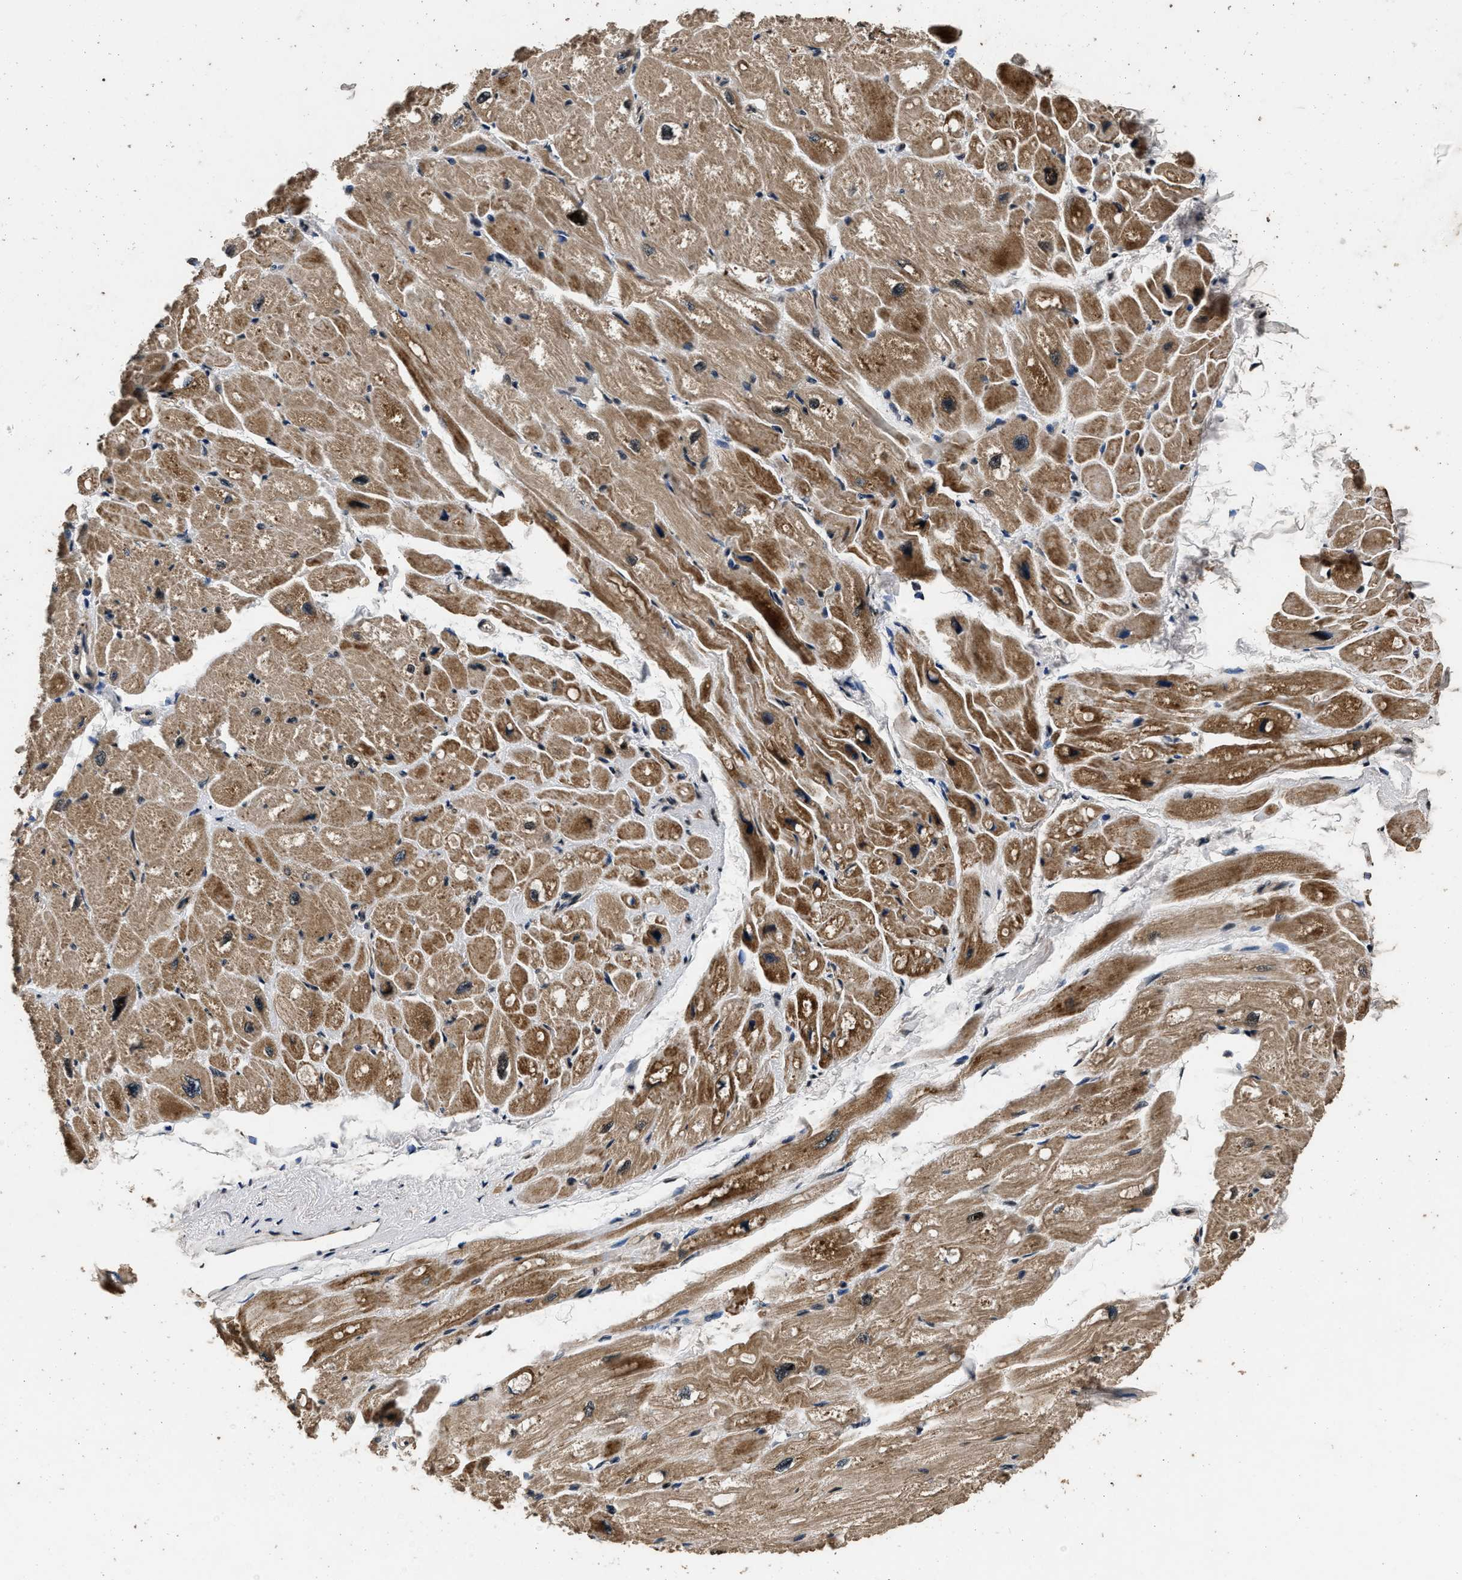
{"staining": {"intensity": "moderate", "quantity": ">75%", "location": "cytoplasmic/membranous"}, "tissue": "heart muscle", "cell_type": "Cardiomyocytes", "image_type": "normal", "snomed": [{"axis": "morphology", "description": "Normal tissue, NOS"}, {"axis": "topography", "description": "Heart"}], "caption": "Immunohistochemical staining of unremarkable human heart muscle displays >75% levels of moderate cytoplasmic/membranous protein positivity in about >75% of cardiomyocytes.", "gene": "CSTF1", "patient": {"sex": "male", "age": 49}}